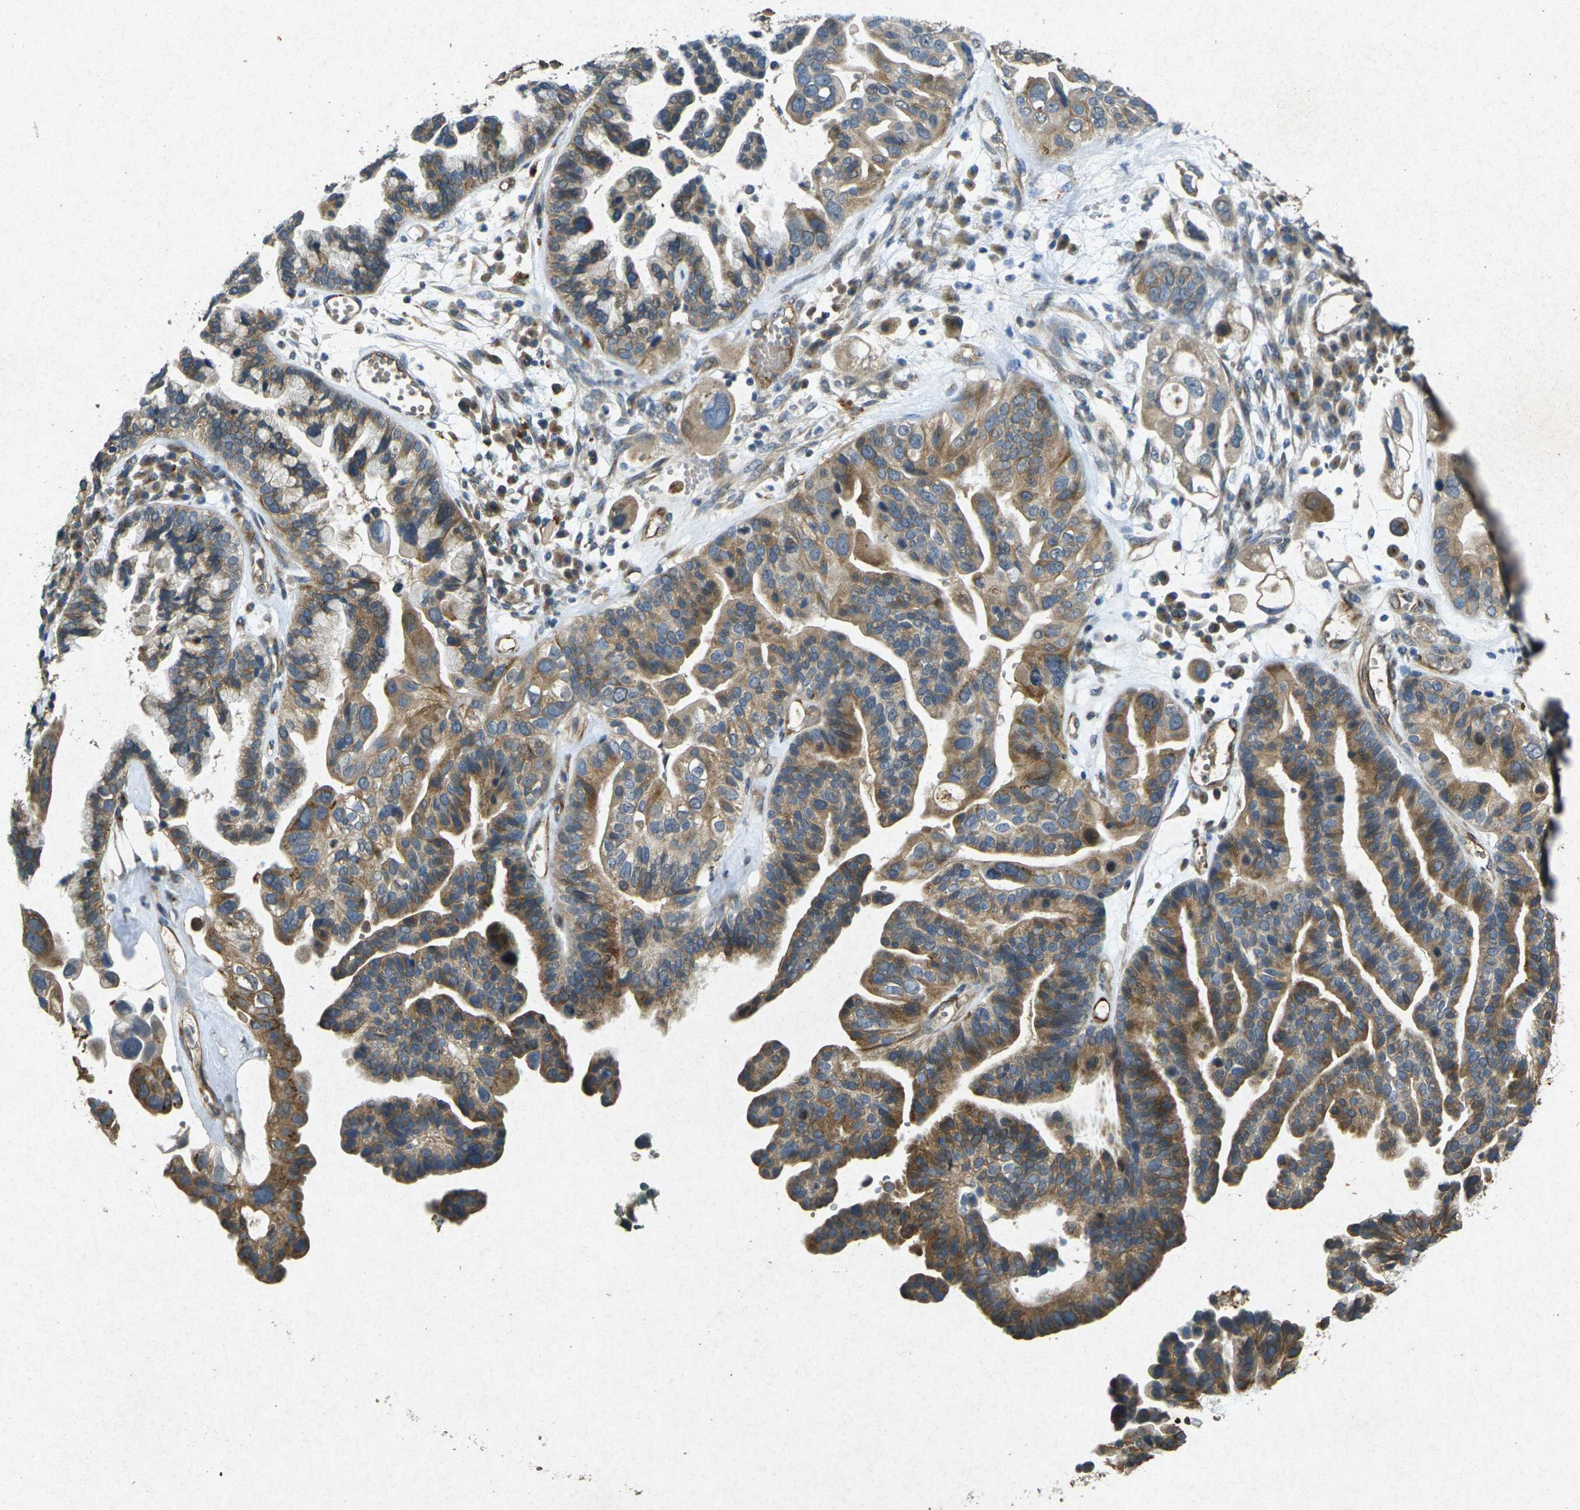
{"staining": {"intensity": "moderate", "quantity": ">75%", "location": "cytoplasmic/membranous"}, "tissue": "ovarian cancer", "cell_type": "Tumor cells", "image_type": "cancer", "snomed": [{"axis": "morphology", "description": "Cystadenocarcinoma, serous, NOS"}, {"axis": "topography", "description": "Ovary"}], "caption": "Ovarian cancer (serous cystadenocarcinoma) stained with a brown dye reveals moderate cytoplasmic/membranous positive expression in approximately >75% of tumor cells.", "gene": "RGMA", "patient": {"sex": "female", "age": 56}}